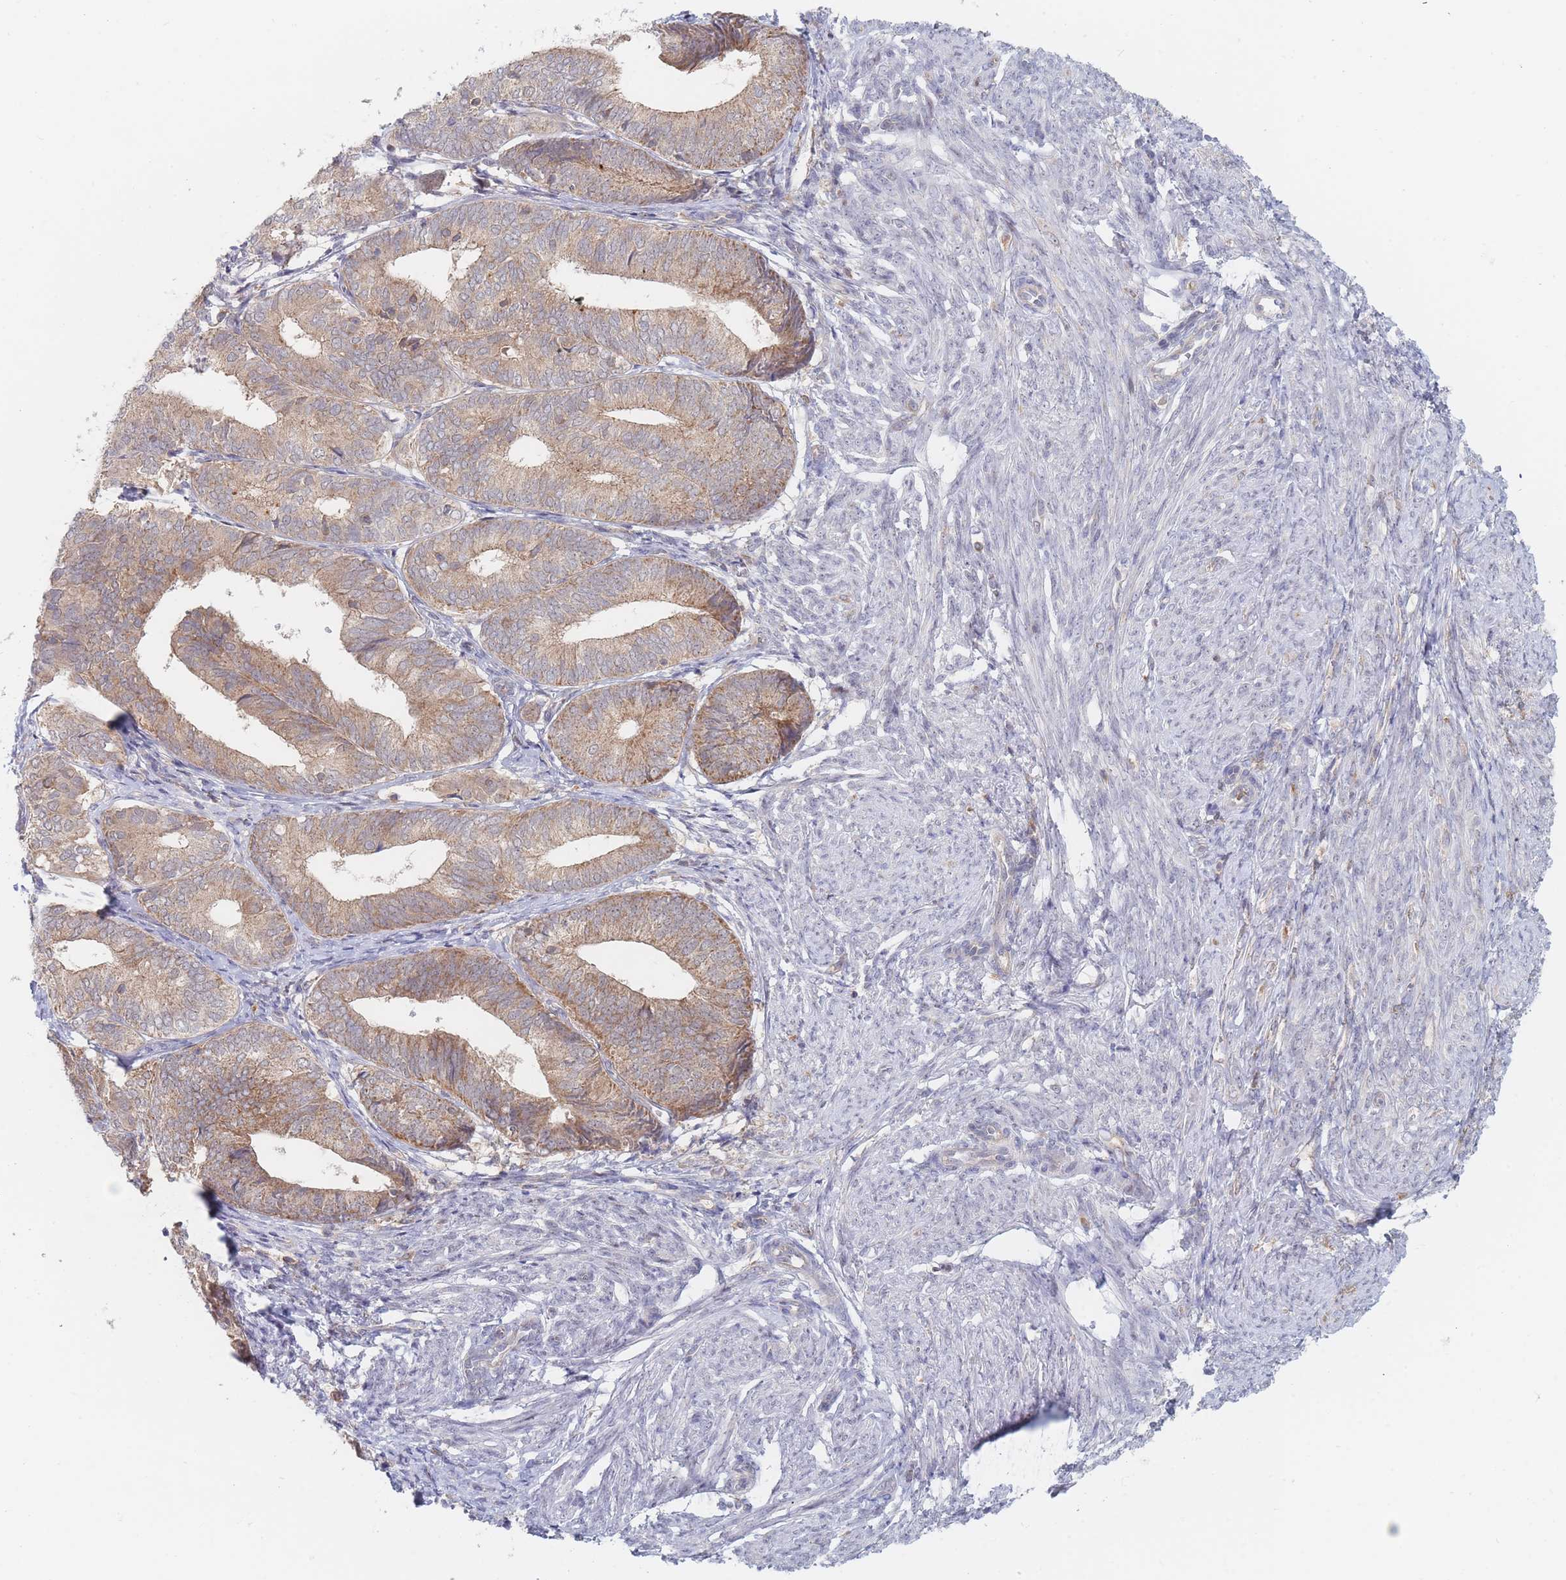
{"staining": {"intensity": "moderate", "quantity": ">75%", "location": "cytoplasmic/membranous"}, "tissue": "endometrial cancer", "cell_type": "Tumor cells", "image_type": "cancer", "snomed": [{"axis": "morphology", "description": "Adenocarcinoma, NOS"}, {"axis": "topography", "description": "Endometrium"}], "caption": "IHC staining of adenocarcinoma (endometrial), which demonstrates medium levels of moderate cytoplasmic/membranous positivity in about >75% of tumor cells indicating moderate cytoplasmic/membranous protein staining. The staining was performed using DAB (brown) for protein detection and nuclei were counterstained in hematoxylin (blue).", "gene": "PPP6C", "patient": {"sex": "female", "age": 87}}